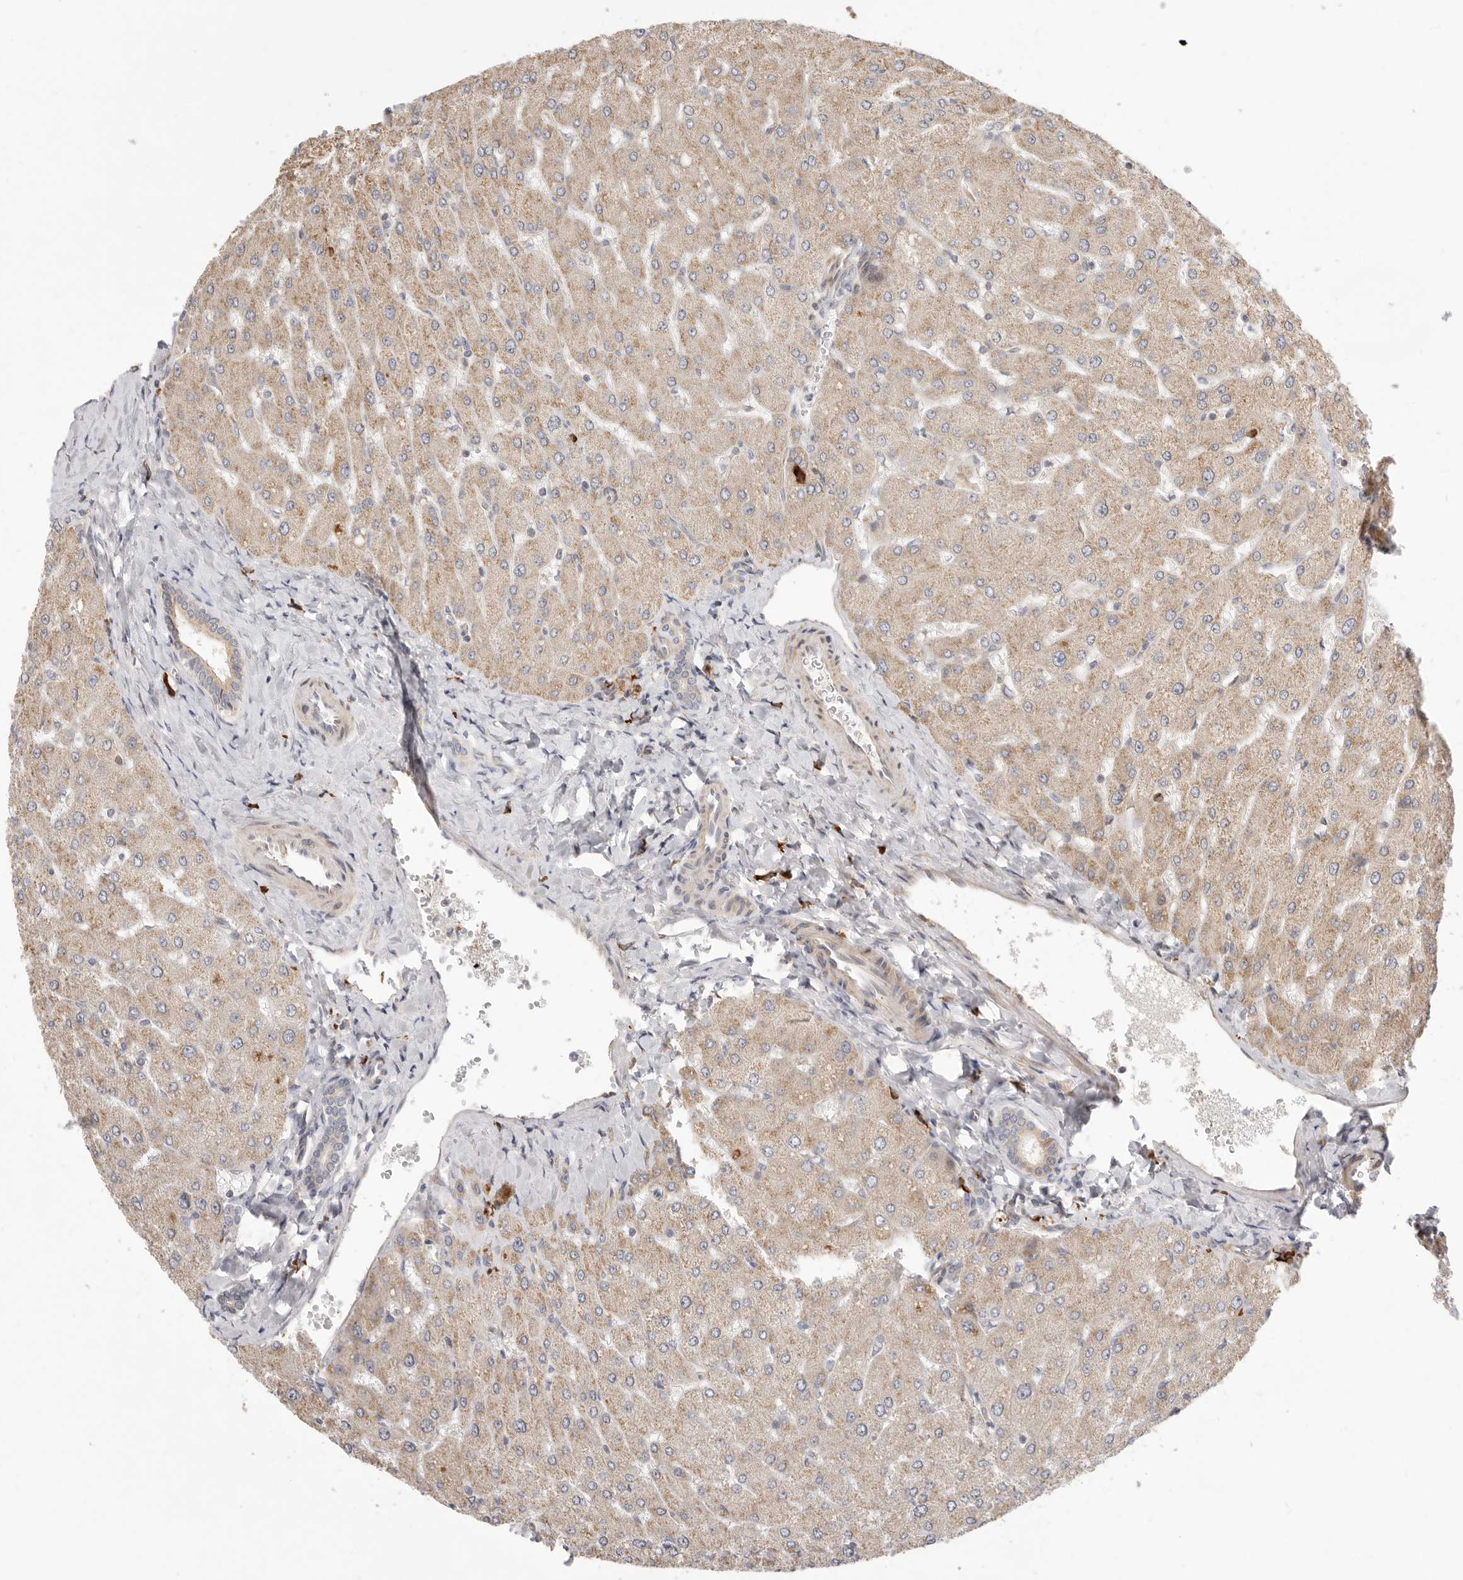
{"staining": {"intensity": "weak", "quantity": "25%-75%", "location": "cytoplasmic/membranous"}, "tissue": "liver", "cell_type": "Cholangiocytes", "image_type": "normal", "snomed": [{"axis": "morphology", "description": "Normal tissue, NOS"}, {"axis": "topography", "description": "Liver"}], "caption": "Immunohistochemical staining of unremarkable liver exhibits weak cytoplasmic/membranous protein expression in approximately 25%-75% of cholangiocytes. The staining is performed using DAB brown chromogen to label protein expression. The nuclei are counter-stained blue using hematoxylin.", "gene": "USH1C", "patient": {"sex": "male", "age": 55}}